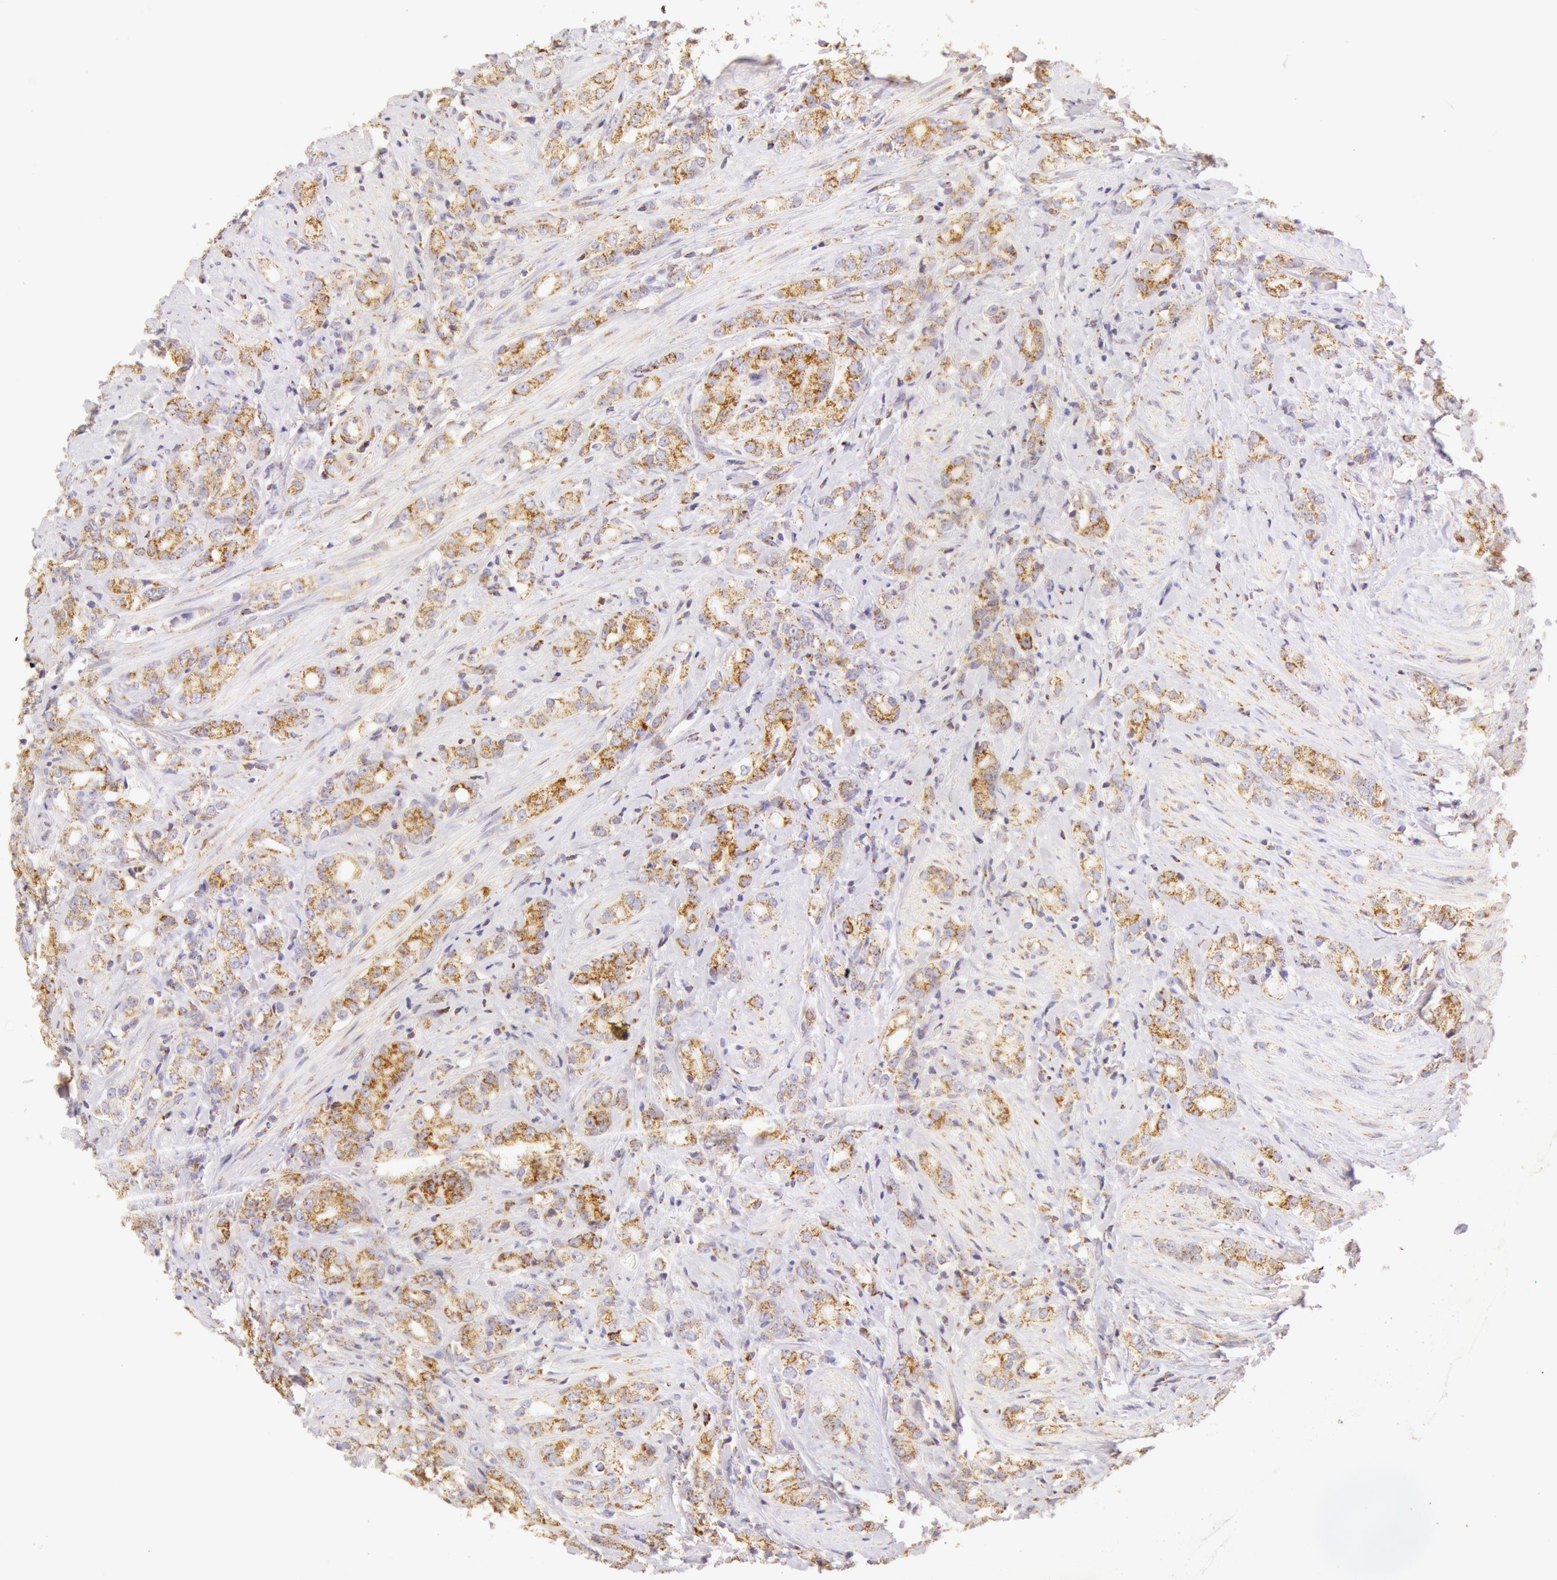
{"staining": {"intensity": "weak", "quantity": "25%-75%", "location": "cytoplasmic/membranous"}, "tissue": "prostate cancer", "cell_type": "Tumor cells", "image_type": "cancer", "snomed": [{"axis": "morphology", "description": "Adenocarcinoma, Medium grade"}, {"axis": "topography", "description": "Prostate"}], "caption": "IHC staining of prostate cancer, which shows low levels of weak cytoplasmic/membranous staining in approximately 25%-75% of tumor cells indicating weak cytoplasmic/membranous protein expression. The staining was performed using DAB (3,3'-diaminobenzidine) (brown) for protein detection and nuclei were counterstained in hematoxylin (blue).", "gene": "ATP5F1B", "patient": {"sex": "male", "age": 59}}